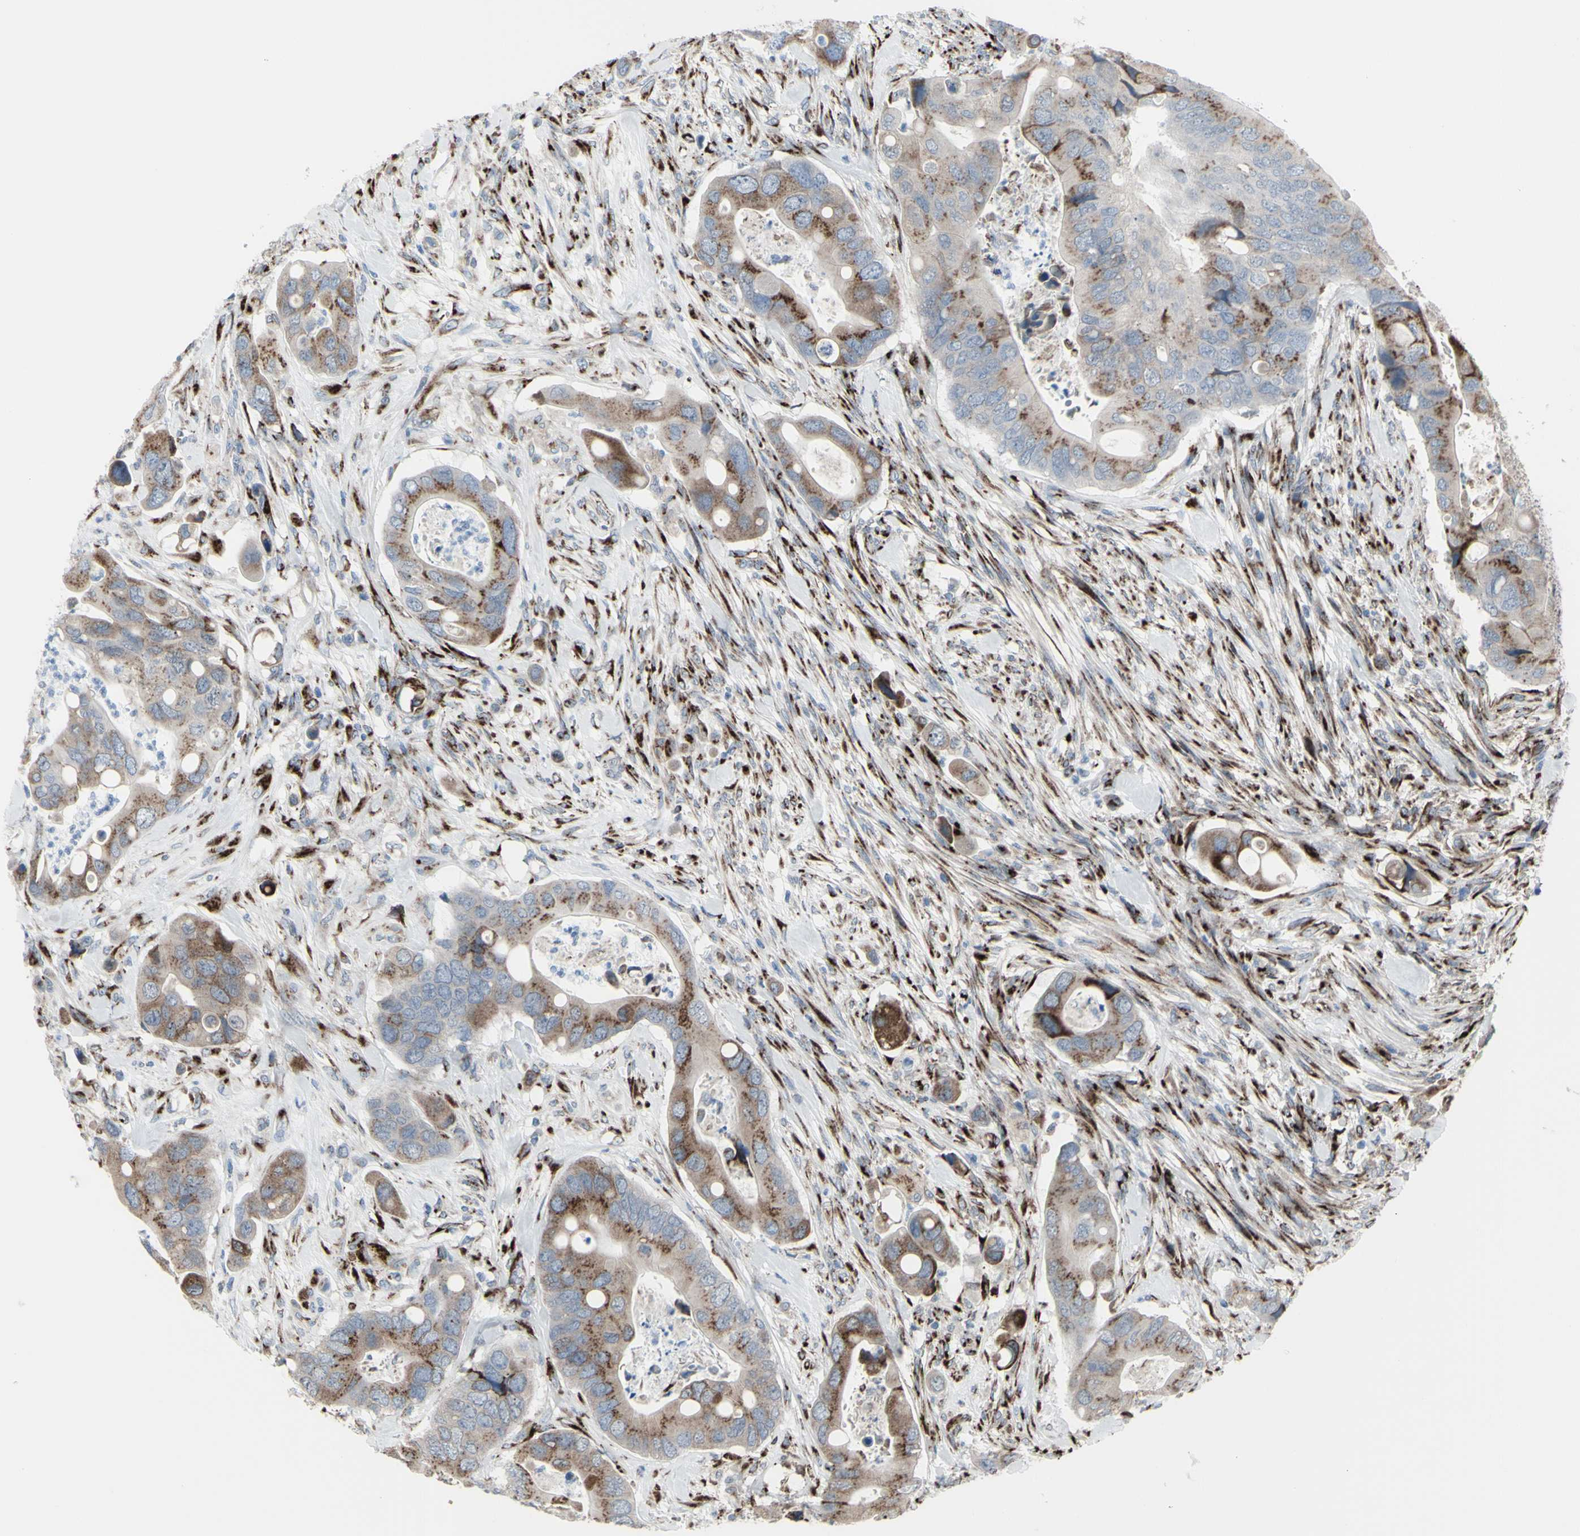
{"staining": {"intensity": "moderate", "quantity": ">75%", "location": "cytoplasmic/membranous"}, "tissue": "colorectal cancer", "cell_type": "Tumor cells", "image_type": "cancer", "snomed": [{"axis": "morphology", "description": "Adenocarcinoma, NOS"}, {"axis": "topography", "description": "Rectum"}], "caption": "Immunohistochemical staining of colorectal cancer shows medium levels of moderate cytoplasmic/membranous protein expression in about >75% of tumor cells. The staining was performed using DAB (3,3'-diaminobenzidine), with brown indicating positive protein expression. Nuclei are stained blue with hematoxylin.", "gene": "GLG1", "patient": {"sex": "female", "age": 57}}